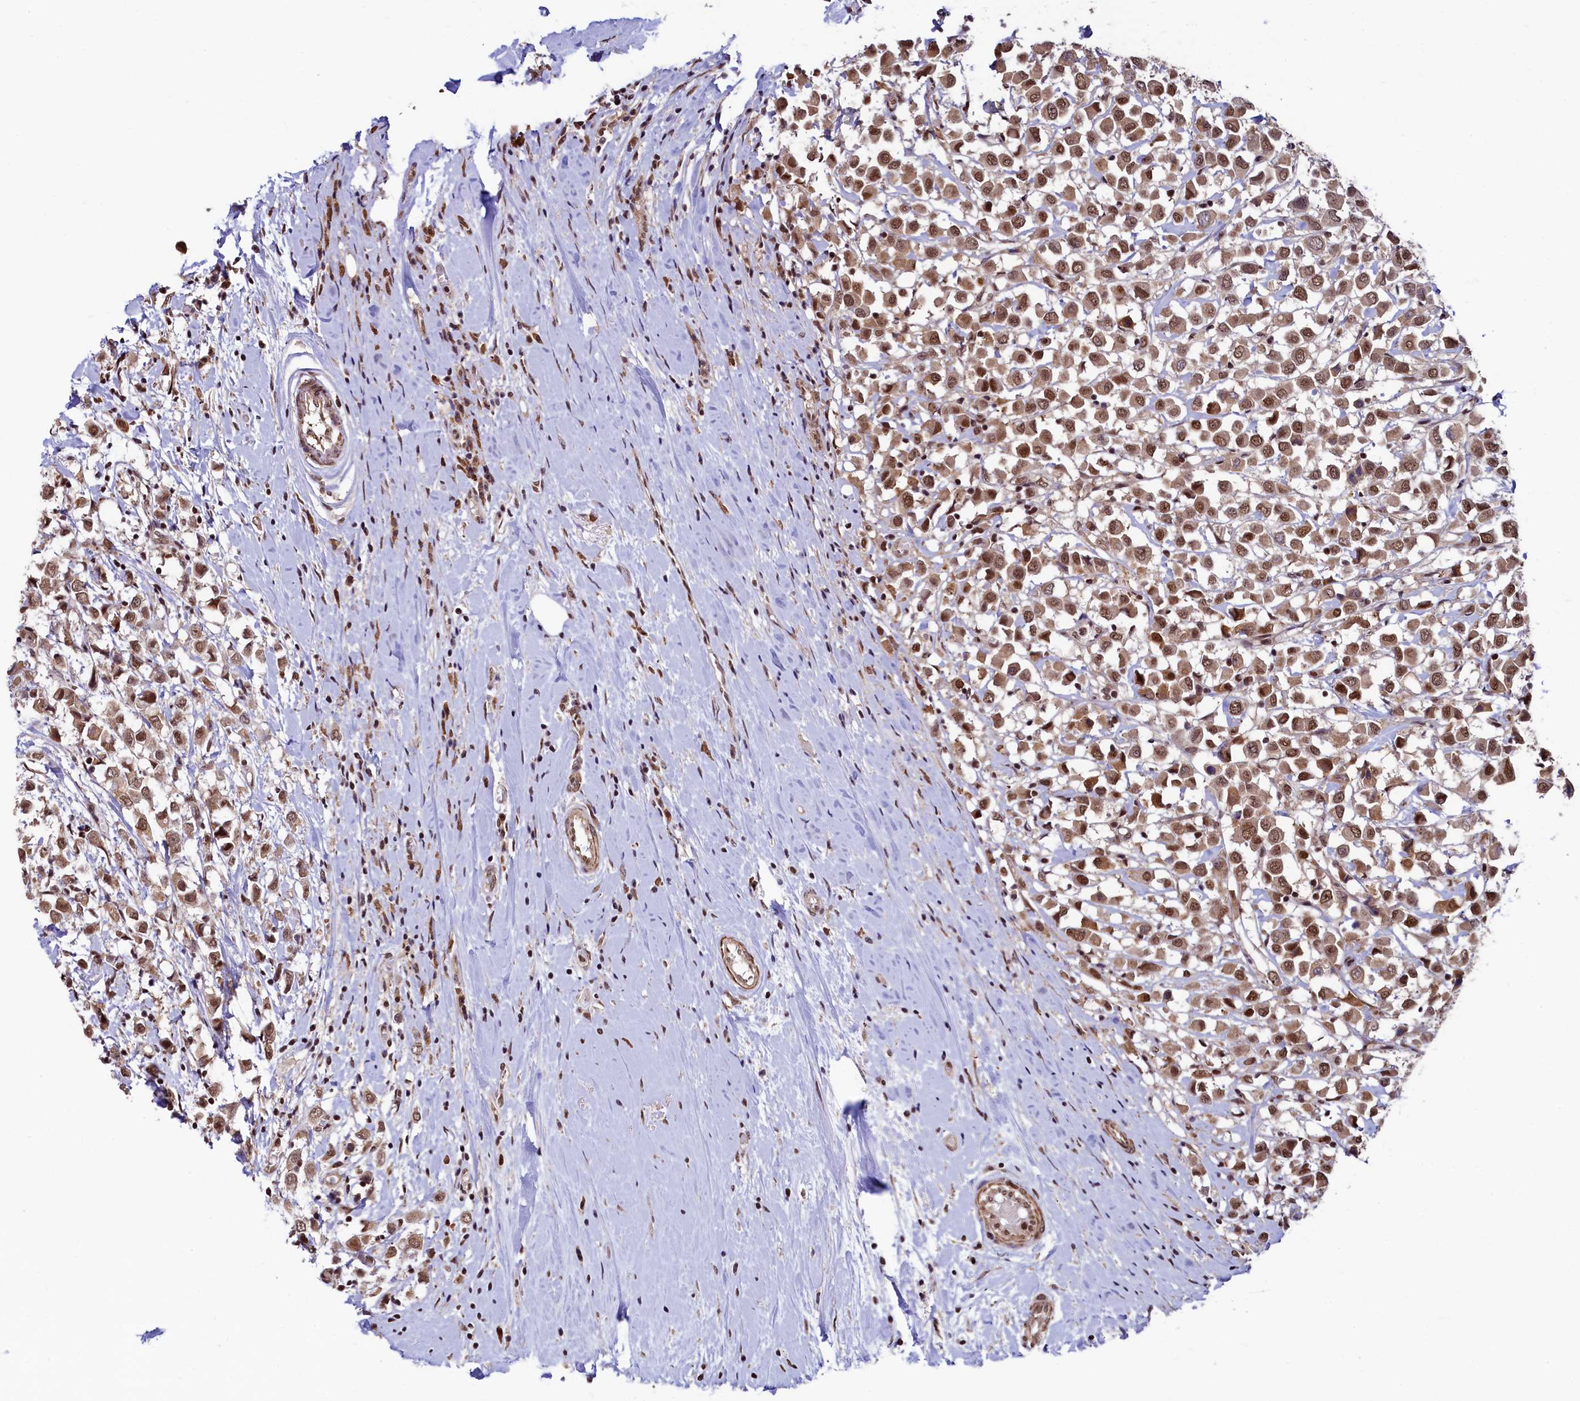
{"staining": {"intensity": "moderate", "quantity": ">75%", "location": "cytoplasmic/membranous,nuclear"}, "tissue": "breast cancer", "cell_type": "Tumor cells", "image_type": "cancer", "snomed": [{"axis": "morphology", "description": "Duct carcinoma"}, {"axis": "topography", "description": "Breast"}], "caption": "Breast cancer stained with a brown dye reveals moderate cytoplasmic/membranous and nuclear positive staining in approximately >75% of tumor cells.", "gene": "LEO1", "patient": {"sex": "female", "age": 61}}